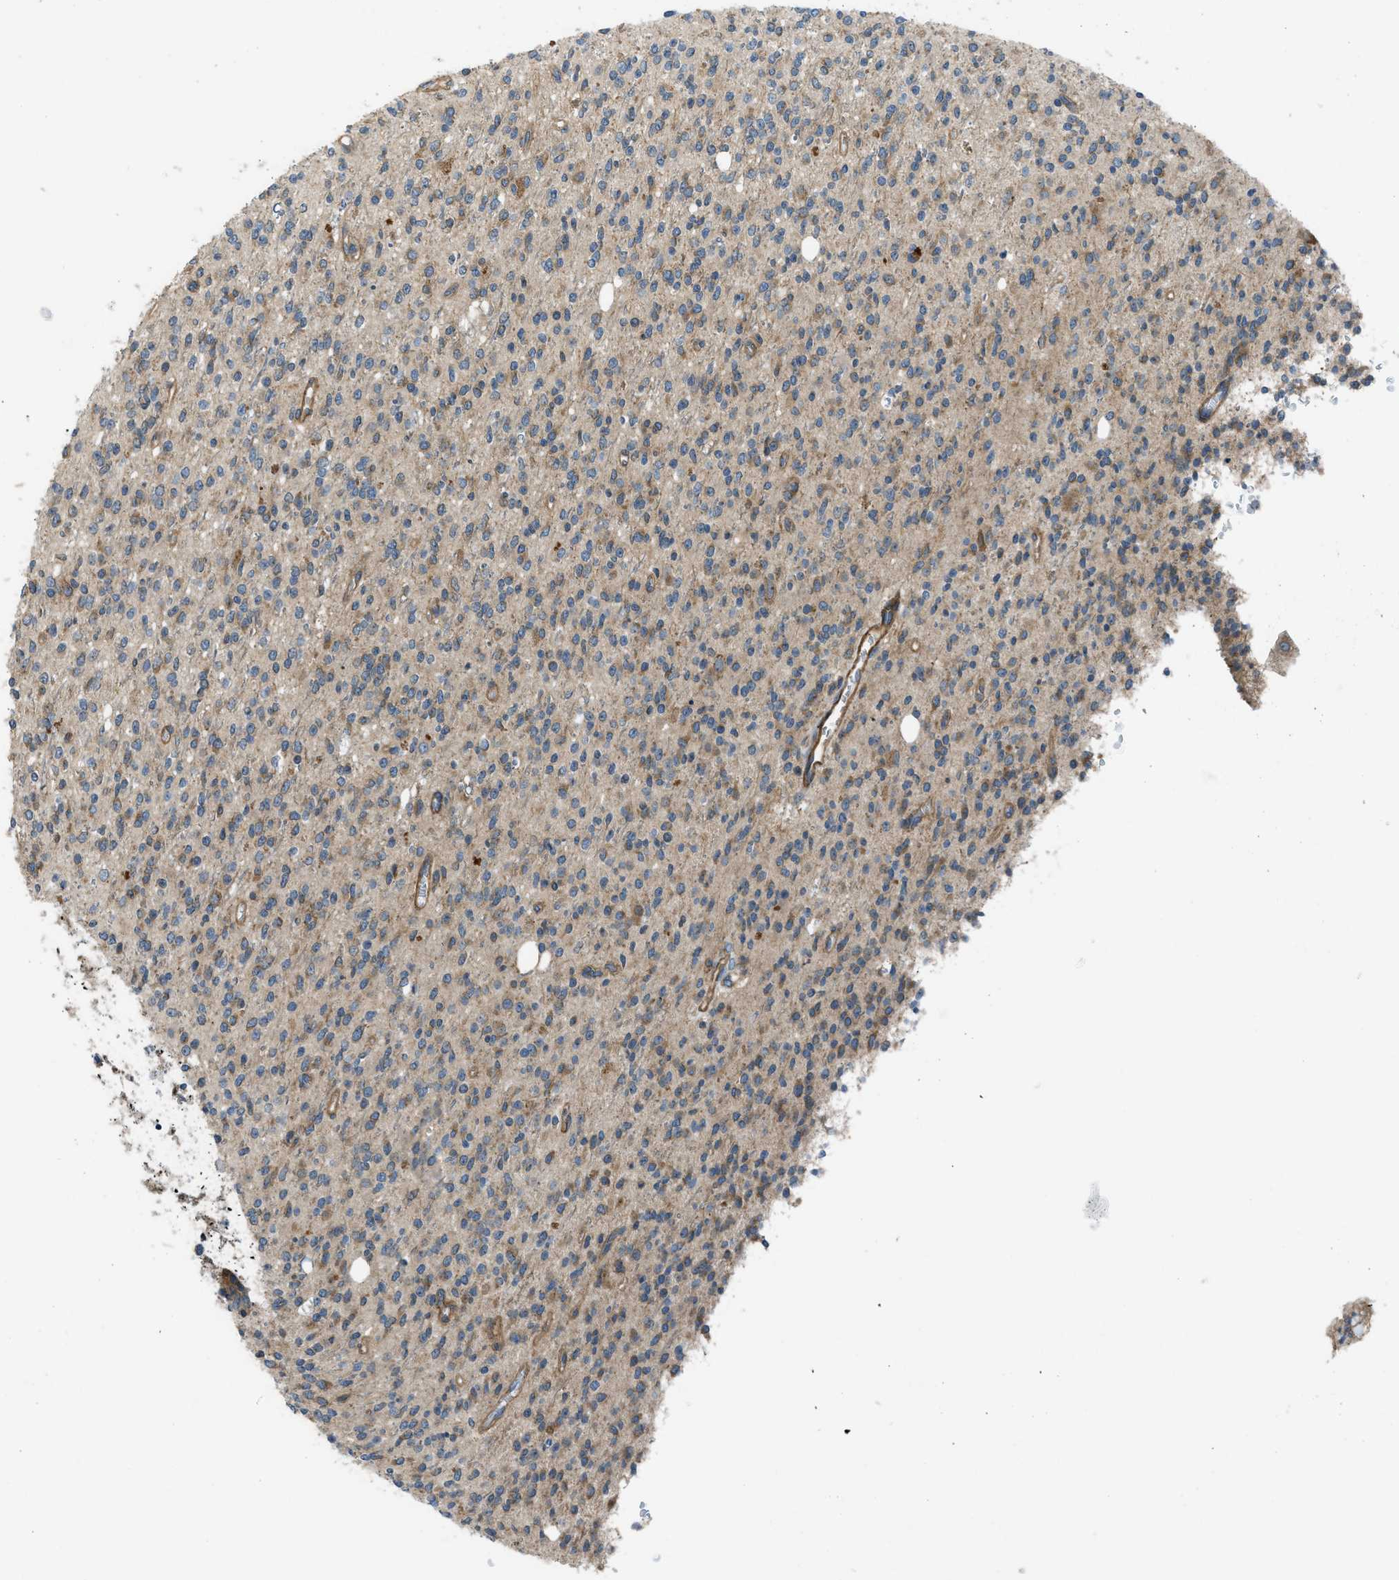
{"staining": {"intensity": "moderate", "quantity": "<25%", "location": "cytoplasmic/membranous"}, "tissue": "glioma", "cell_type": "Tumor cells", "image_type": "cancer", "snomed": [{"axis": "morphology", "description": "Glioma, malignant, High grade"}, {"axis": "topography", "description": "Brain"}], "caption": "Glioma stained for a protein (brown) reveals moderate cytoplasmic/membranous positive staining in approximately <25% of tumor cells.", "gene": "VEZT", "patient": {"sex": "male", "age": 34}}